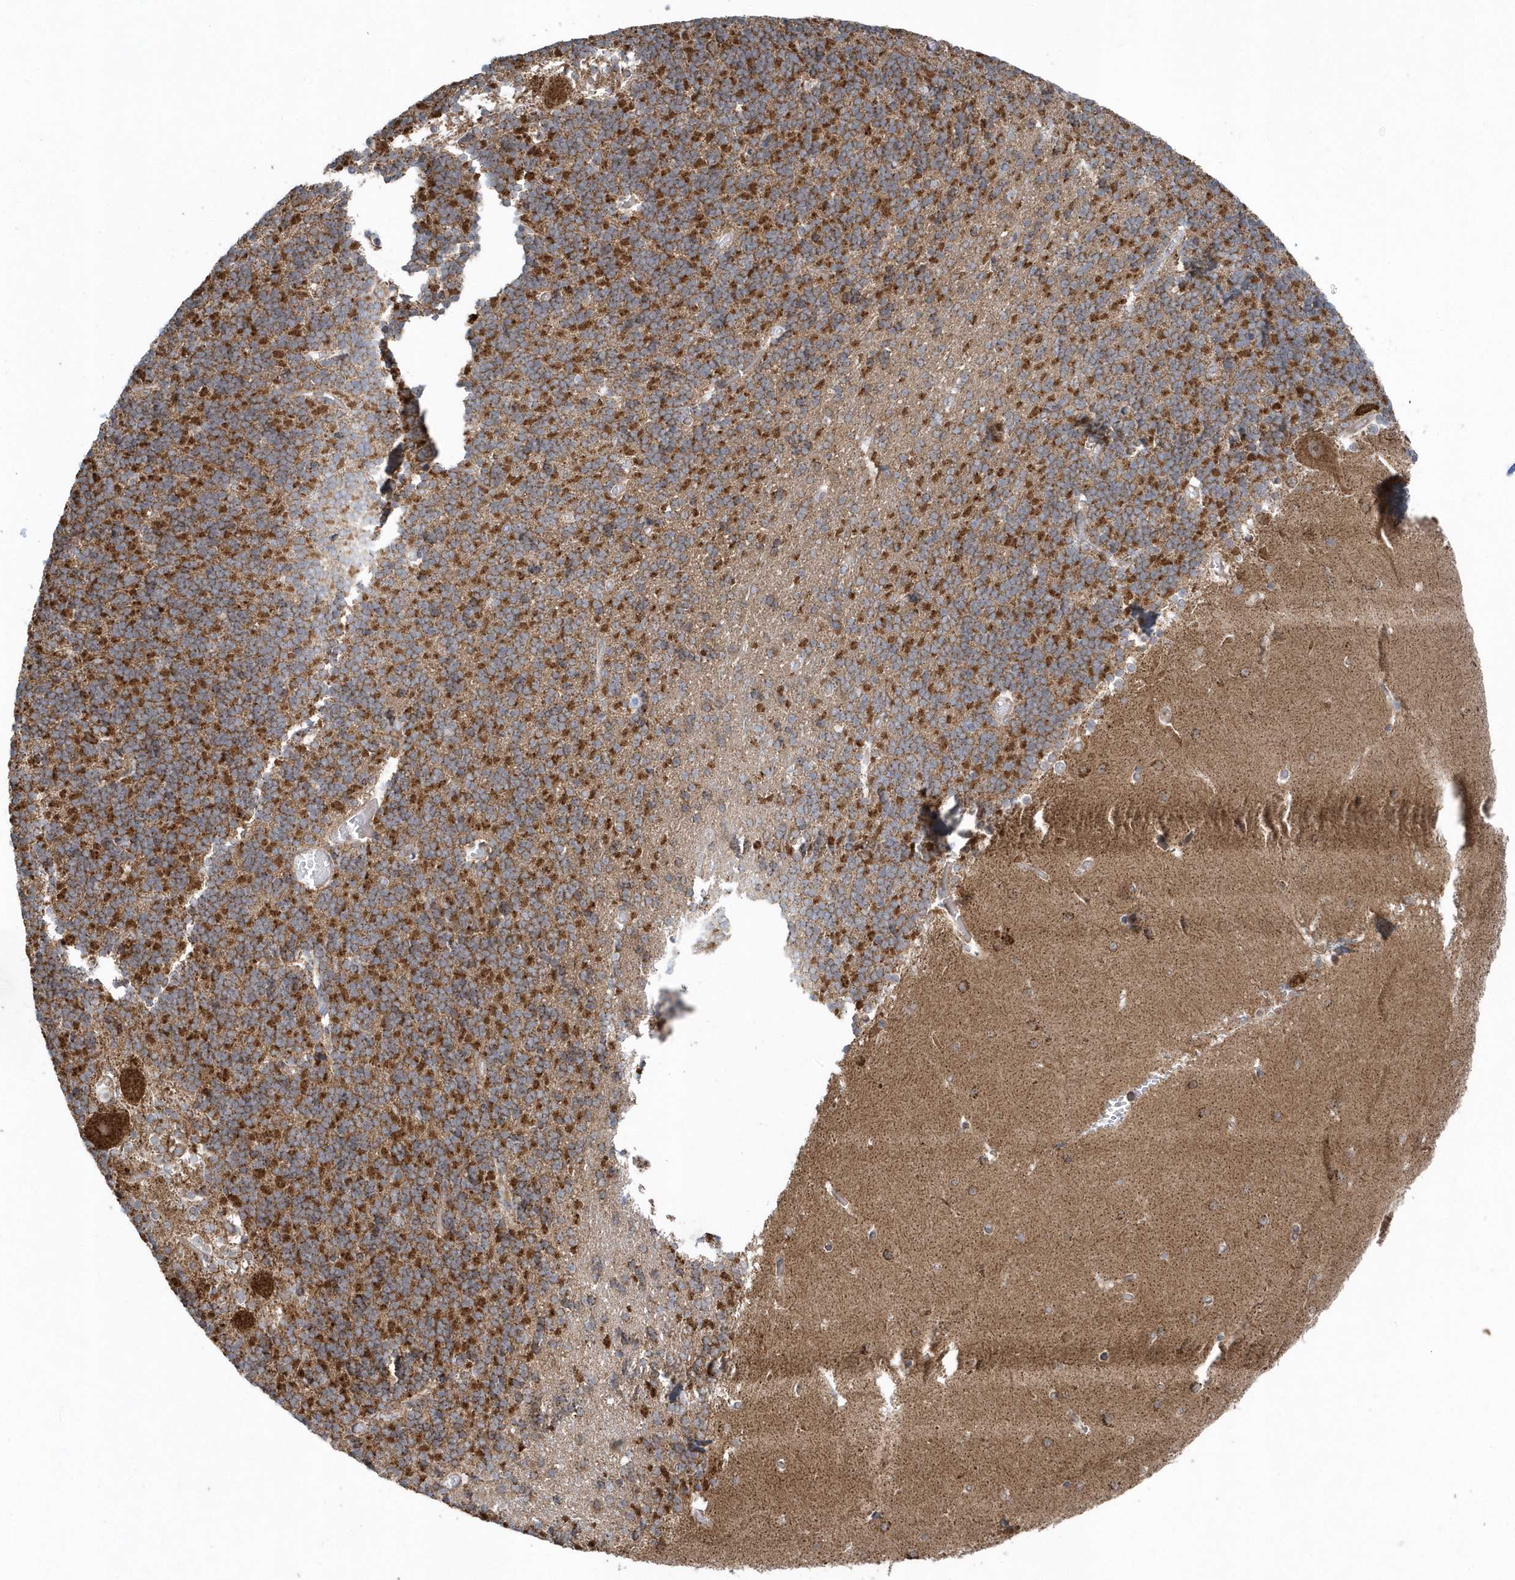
{"staining": {"intensity": "moderate", "quantity": ">75%", "location": "cytoplasmic/membranous"}, "tissue": "cerebellum", "cell_type": "Cells in granular layer", "image_type": "normal", "snomed": [{"axis": "morphology", "description": "Normal tissue, NOS"}, {"axis": "topography", "description": "Cerebellum"}], "caption": "A brown stain shows moderate cytoplasmic/membranous expression of a protein in cells in granular layer of unremarkable cerebellum. (DAB IHC with brightfield microscopy, high magnification).", "gene": "PPP1R7", "patient": {"sex": "male", "age": 37}}